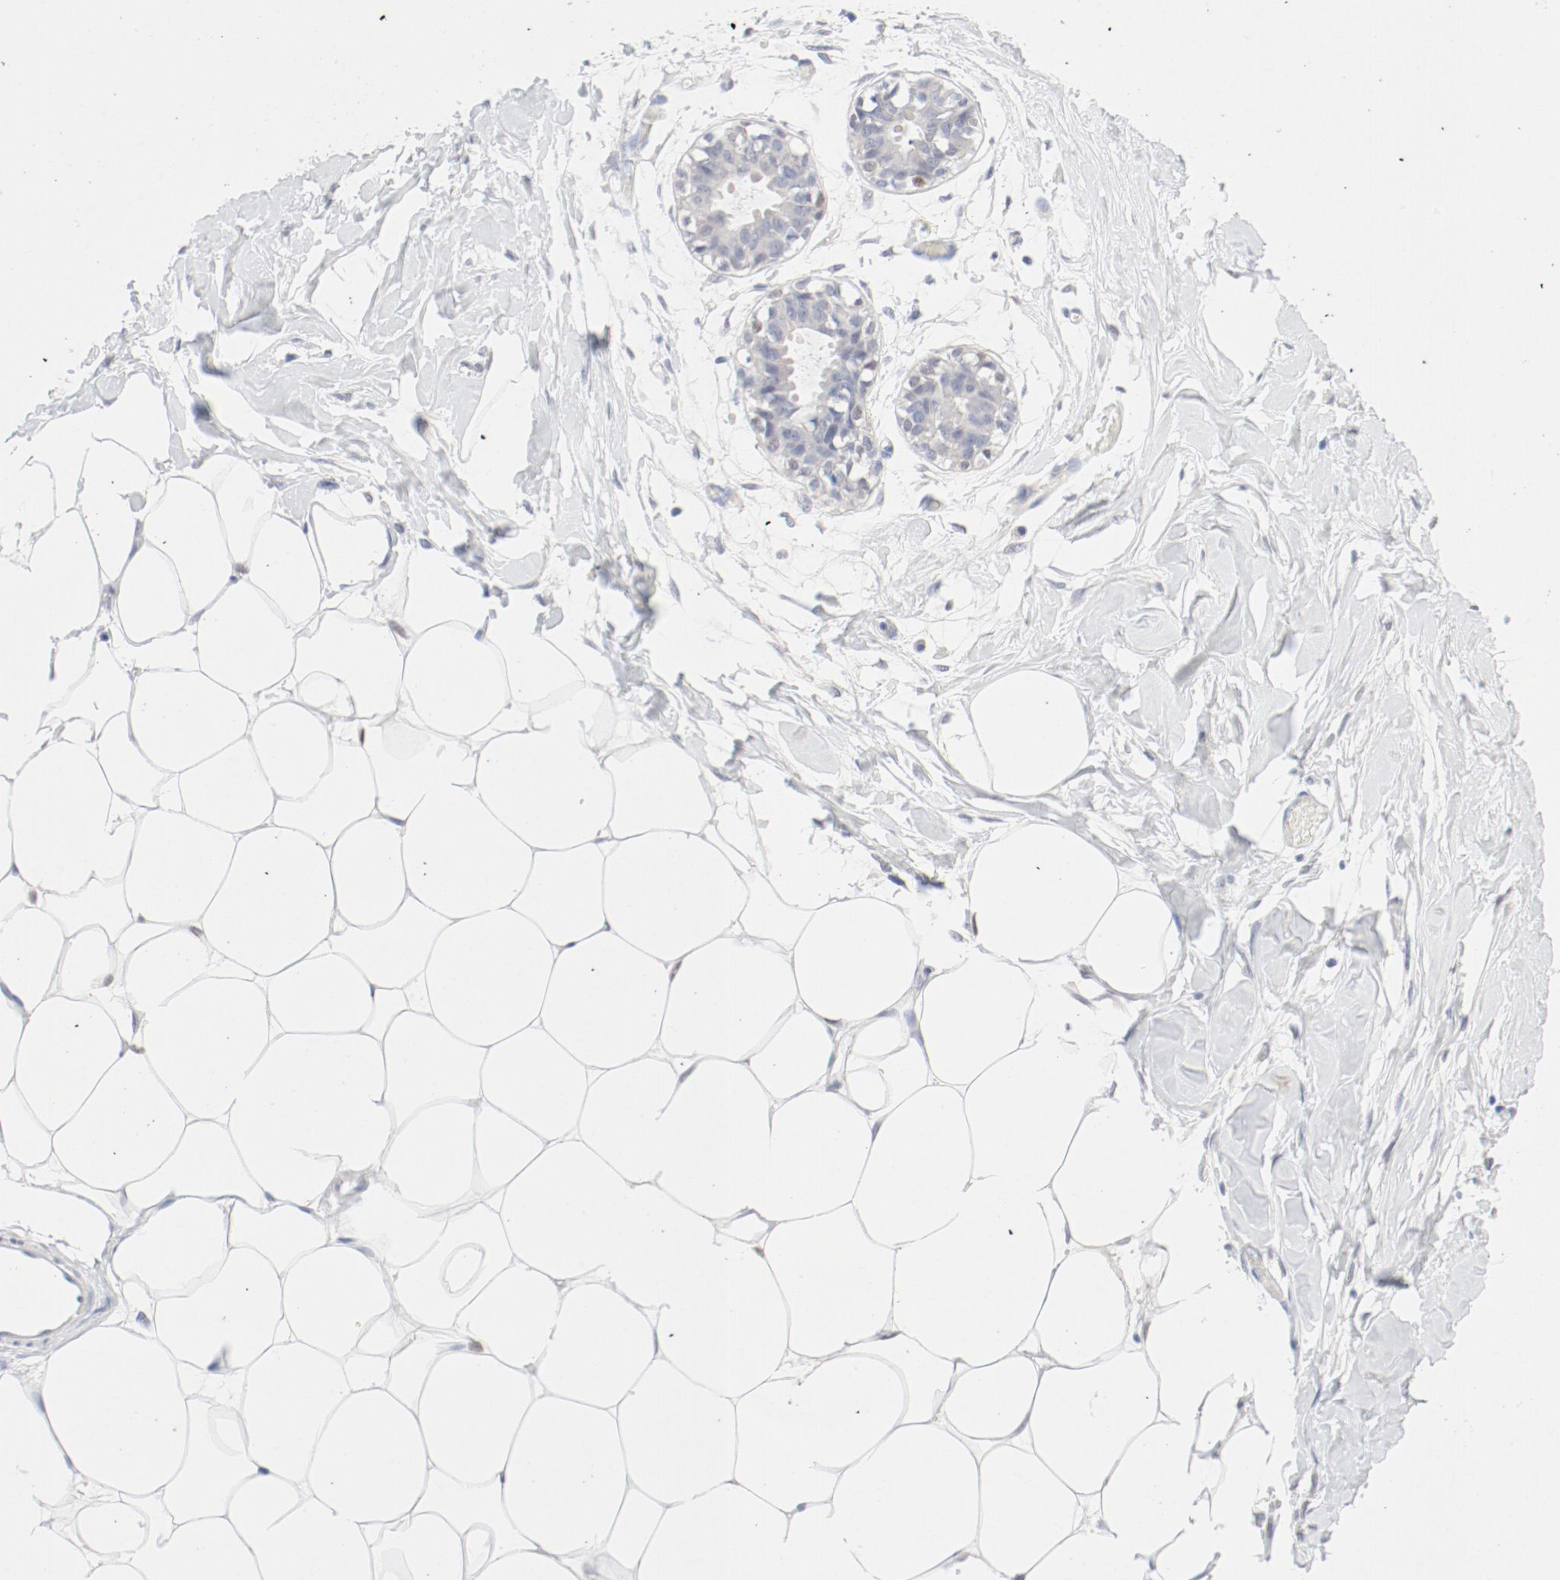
{"staining": {"intensity": "negative", "quantity": "none", "location": "none"}, "tissue": "breast", "cell_type": "Adipocytes", "image_type": "normal", "snomed": [{"axis": "morphology", "description": "Normal tissue, NOS"}, {"axis": "topography", "description": "Breast"}, {"axis": "topography", "description": "Adipose tissue"}], "caption": "This is an immunohistochemistry (IHC) image of benign human breast. There is no staining in adipocytes.", "gene": "PGM1", "patient": {"sex": "female", "age": 25}}